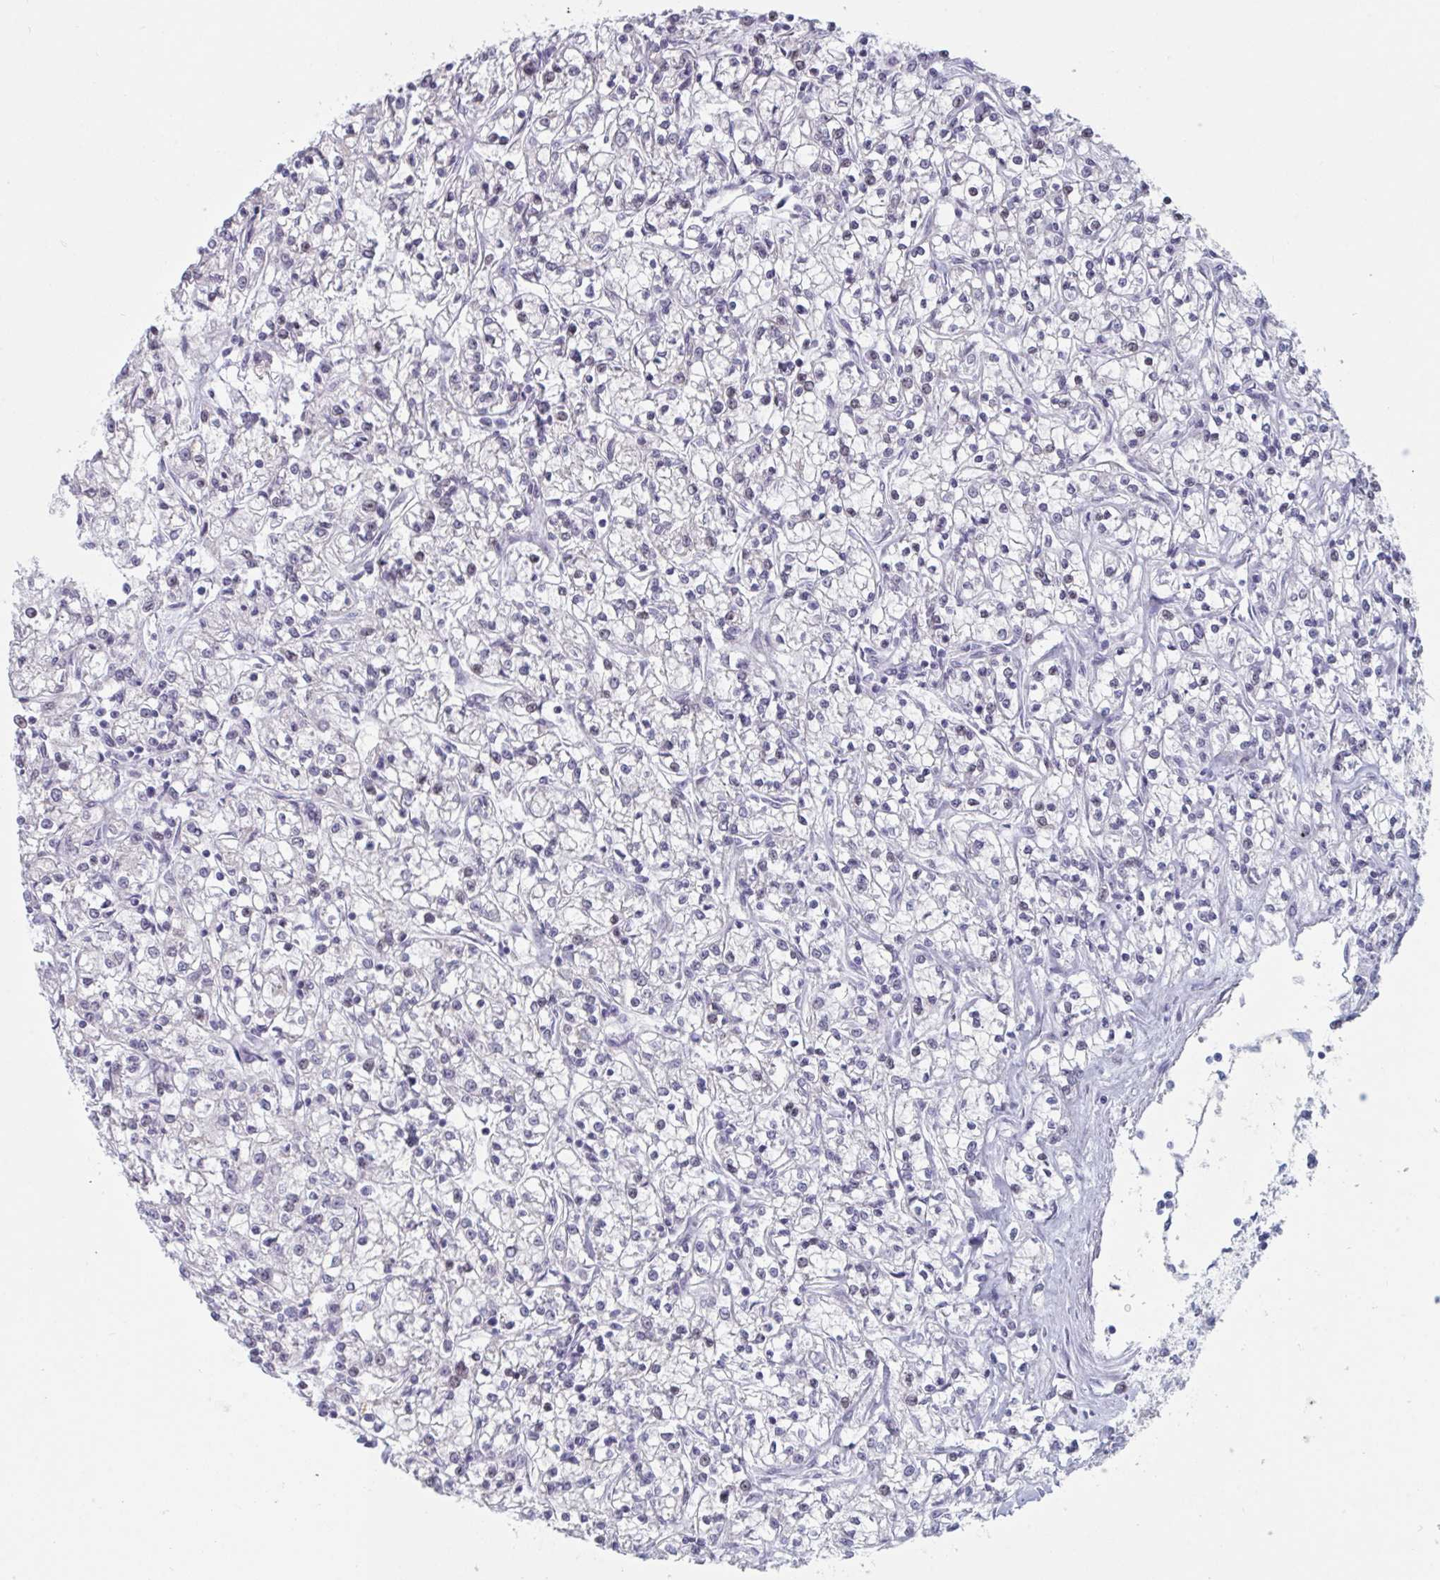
{"staining": {"intensity": "negative", "quantity": "none", "location": "none"}, "tissue": "renal cancer", "cell_type": "Tumor cells", "image_type": "cancer", "snomed": [{"axis": "morphology", "description": "Adenocarcinoma, NOS"}, {"axis": "topography", "description": "Kidney"}], "caption": "Tumor cells show no significant expression in renal cancer (adenocarcinoma).", "gene": "FOXA1", "patient": {"sex": "female", "age": 59}}